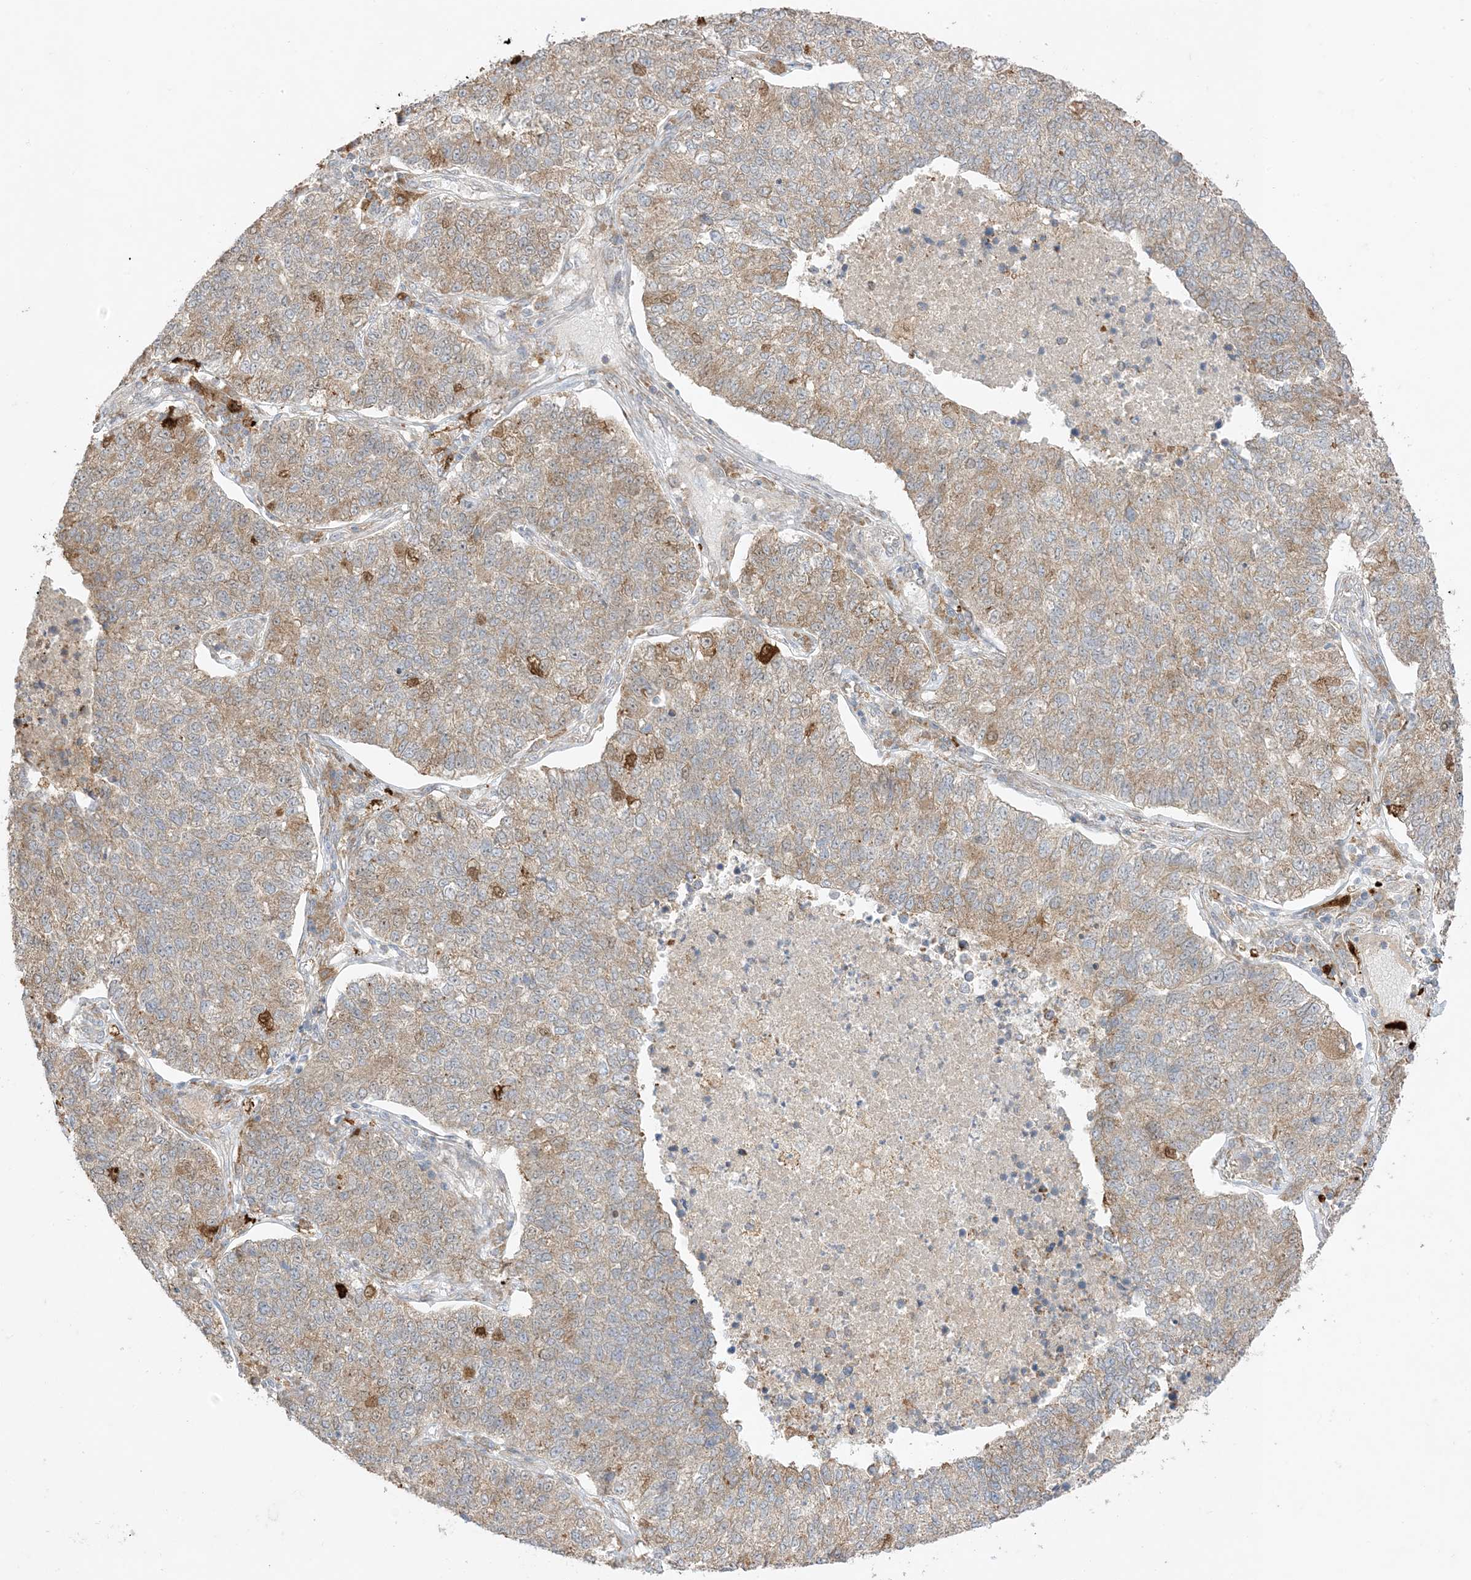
{"staining": {"intensity": "moderate", "quantity": "<25%", "location": "cytoplasmic/membranous"}, "tissue": "lung cancer", "cell_type": "Tumor cells", "image_type": "cancer", "snomed": [{"axis": "morphology", "description": "Adenocarcinoma, NOS"}, {"axis": "topography", "description": "Lung"}], "caption": "This is an image of IHC staining of lung cancer (adenocarcinoma), which shows moderate staining in the cytoplasmic/membranous of tumor cells.", "gene": "ODC1", "patient": {"sex": "male", "age": 49}}